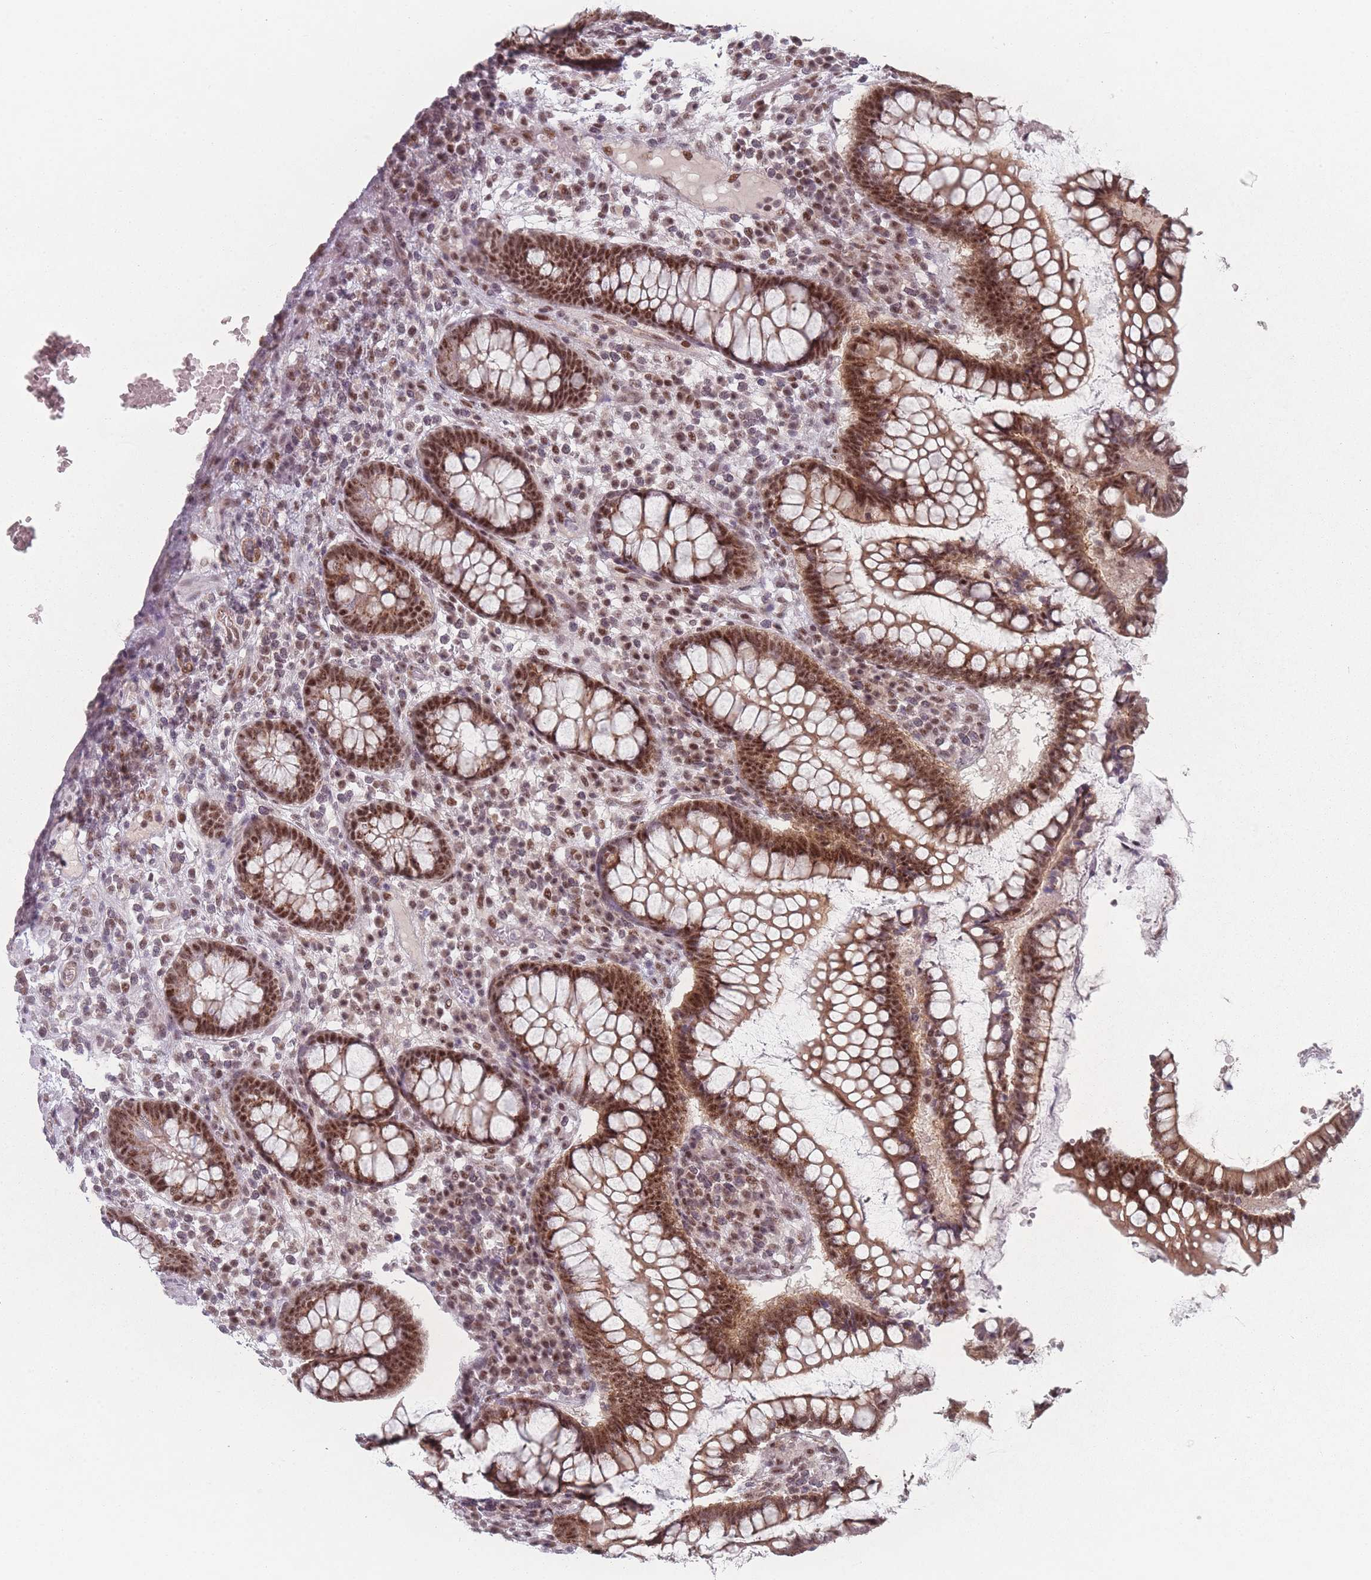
{"staining": {"intensity": "weak", "quantity": "<25%", "location": "nuclear"}, "tissue": "colon", "cell_type": "Endothelial cells", "image_type": "normal", "snomed": [{"axis": "morphology", "description": "Normal tissue, NOS"}, {"axis": "topography", "description": "Colon"}], "caption": "Photomicrograph shows no protein positivity in endothelial cells of unremarkable colon.", "gene": "ZC3H14", "patient": {"sex": "female", "age": 79}}